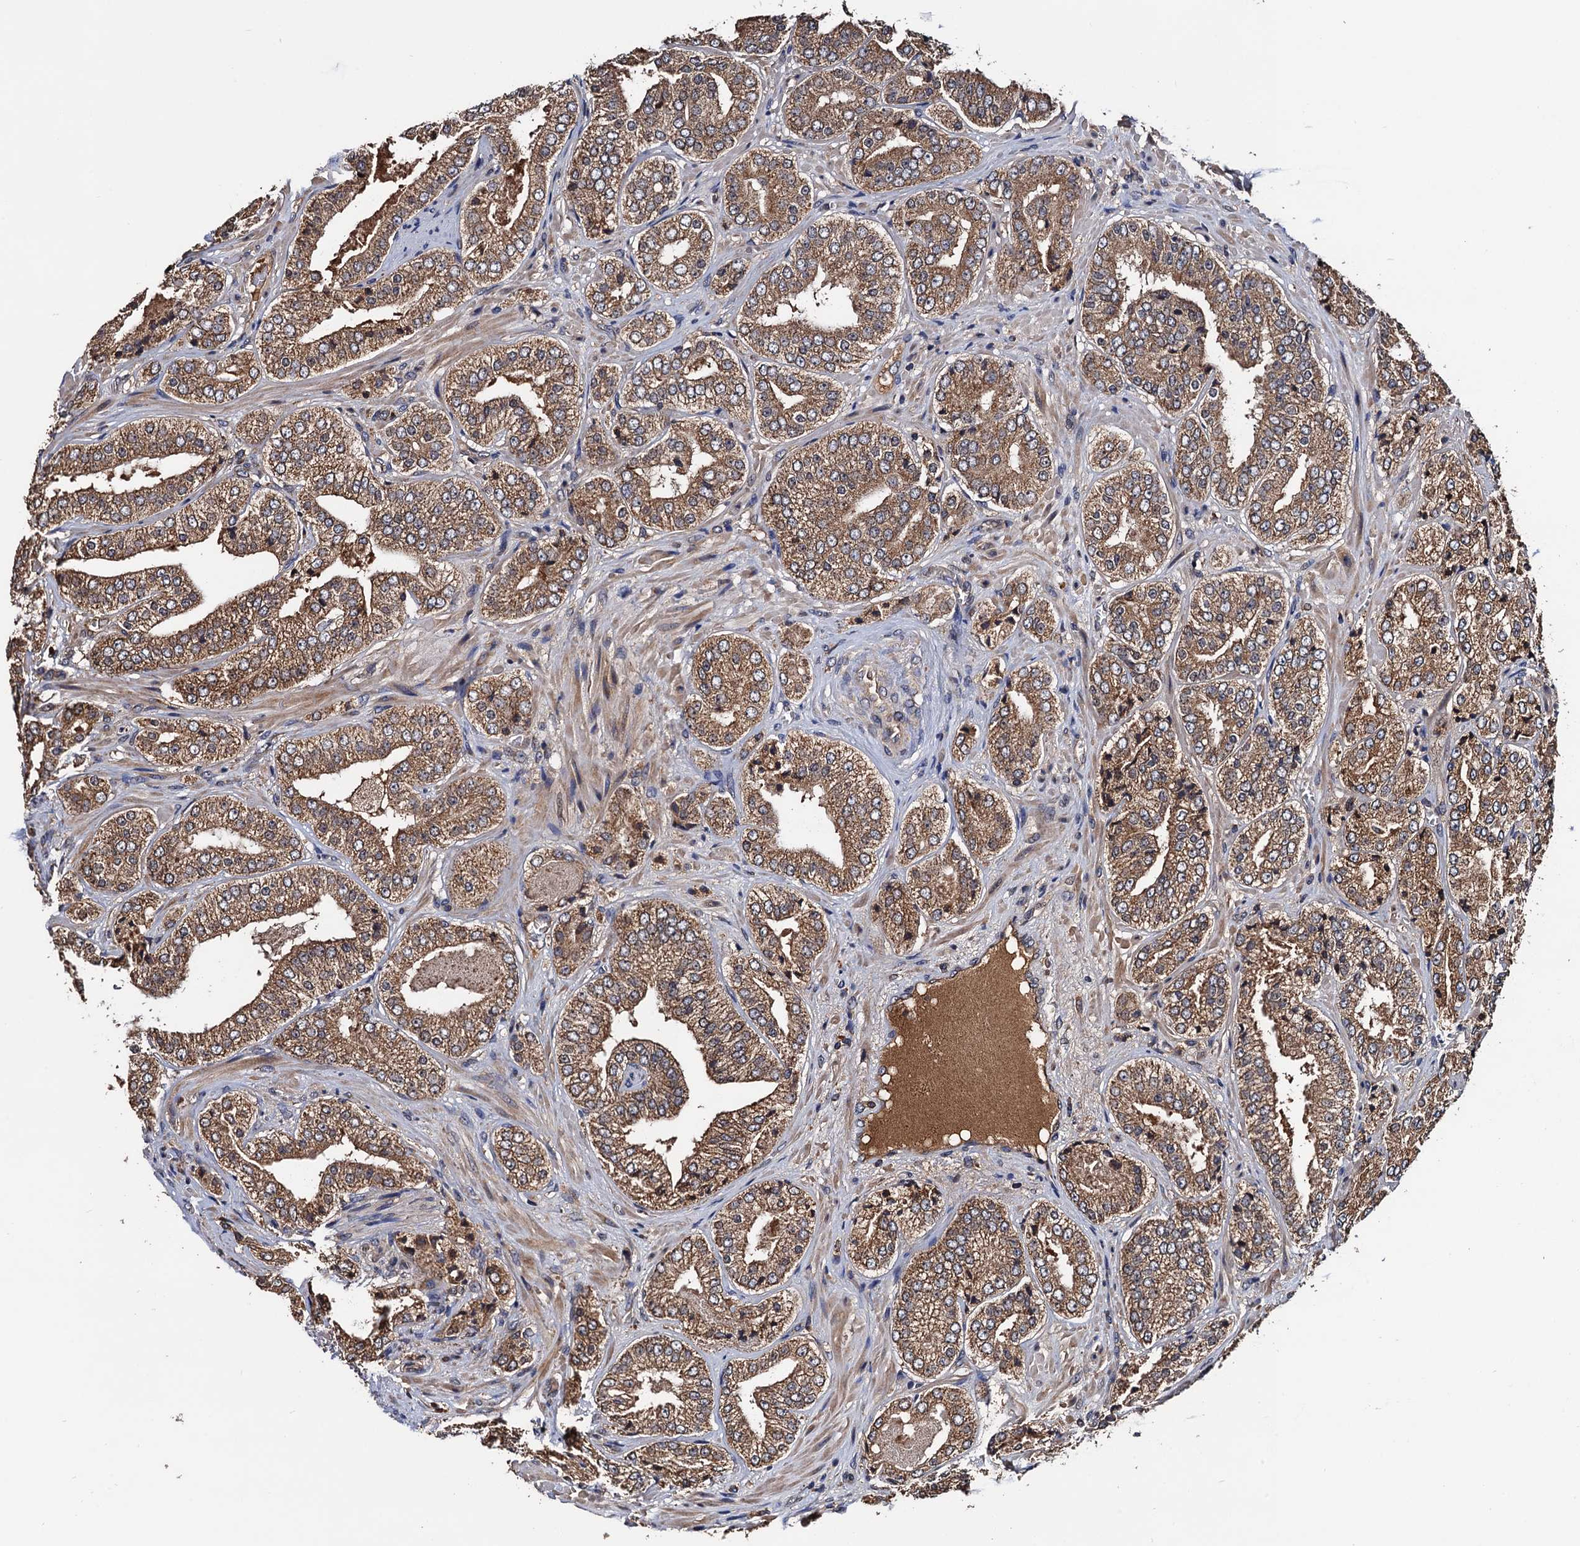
{"staining": {"intensity": "moderate", "quantity": ">75%", "location": "cytoplasmic/membranous"}, "tissue": "prostate cancer", "cell_type": "Tumor cells", "image_type": "cancer", "snomed": [{"axis": "morphology", "description": "Adenocarcinoma, High grade"}, {"axis": "topography", "description": "Prostate"}], "caption": "Brown immunohistochemical staining in prostate cancer shows moderate cytoplasmic/membranous positivity in approximately >75% of tumor cells. Immunohistochemistry stains the protein in brown and the nuclei are stained blue.", "gene": "RGS11", "patient": {"sex": "male", "age": 71}}